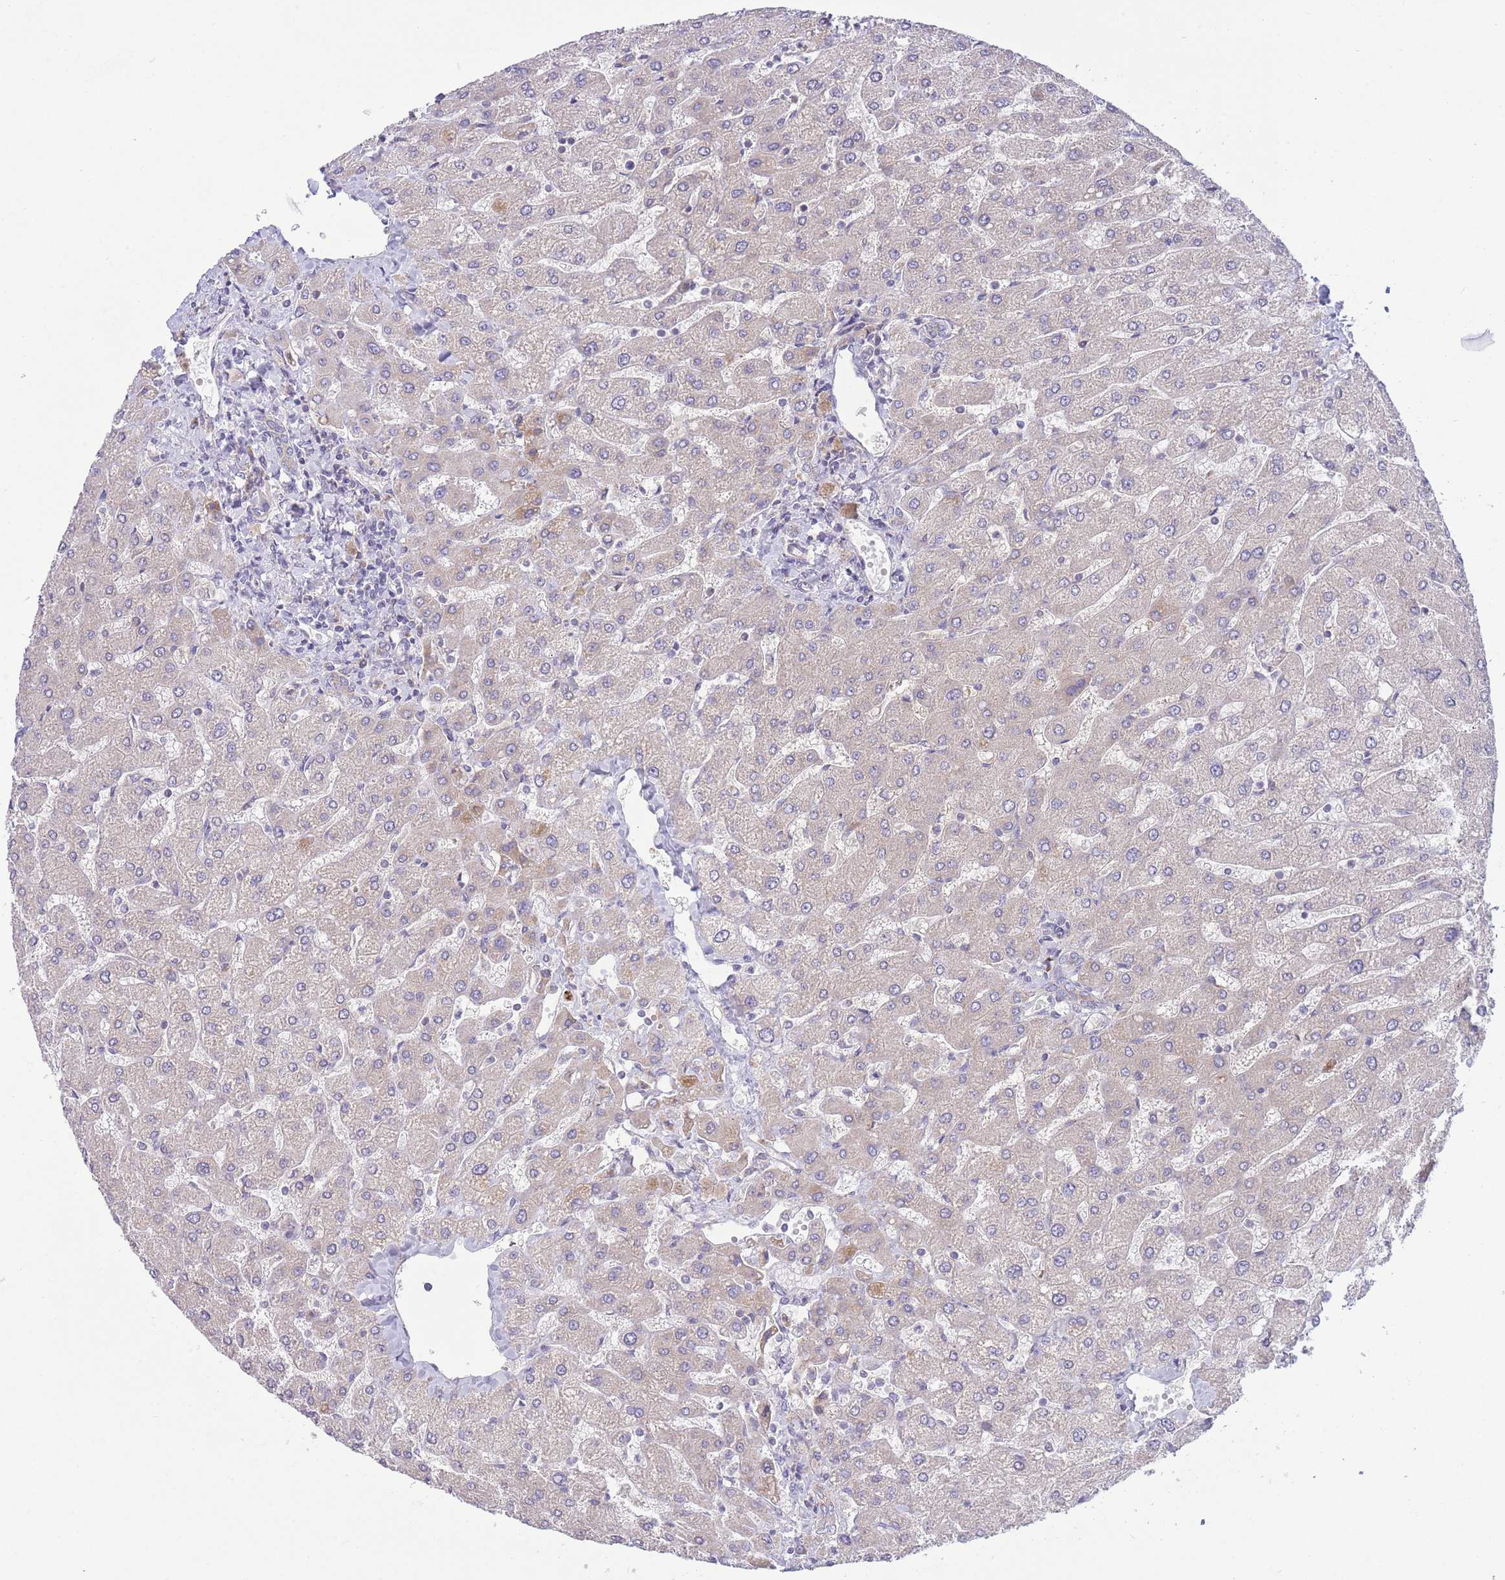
{"staining": {"intensity": "weak", "quantity": "<25%", "location": "cytoplasmic/membranous"}, "tissue": "liver", "cell_type": "Cholangiocytes", "image_type": "normal", "snomed": [{"axis": "morphology", "description": "Normal tissue, NOS"}, {"axis": "topography", "description": "Liver"}], "caption": "DAB (3,3'-diaminobenzidine) immunohistochemical staining of unremarkable human liver reveals no significant staining in cholangiocytes. Brightfield microscopy of immunohistochemistry stained with DAB (3,3'-diaminobenzidine) (brown) and hematoxylin (blue), captured at high magnification.", "gene": "TOMM5", "patient": {"sex": "male", "age": 55}}